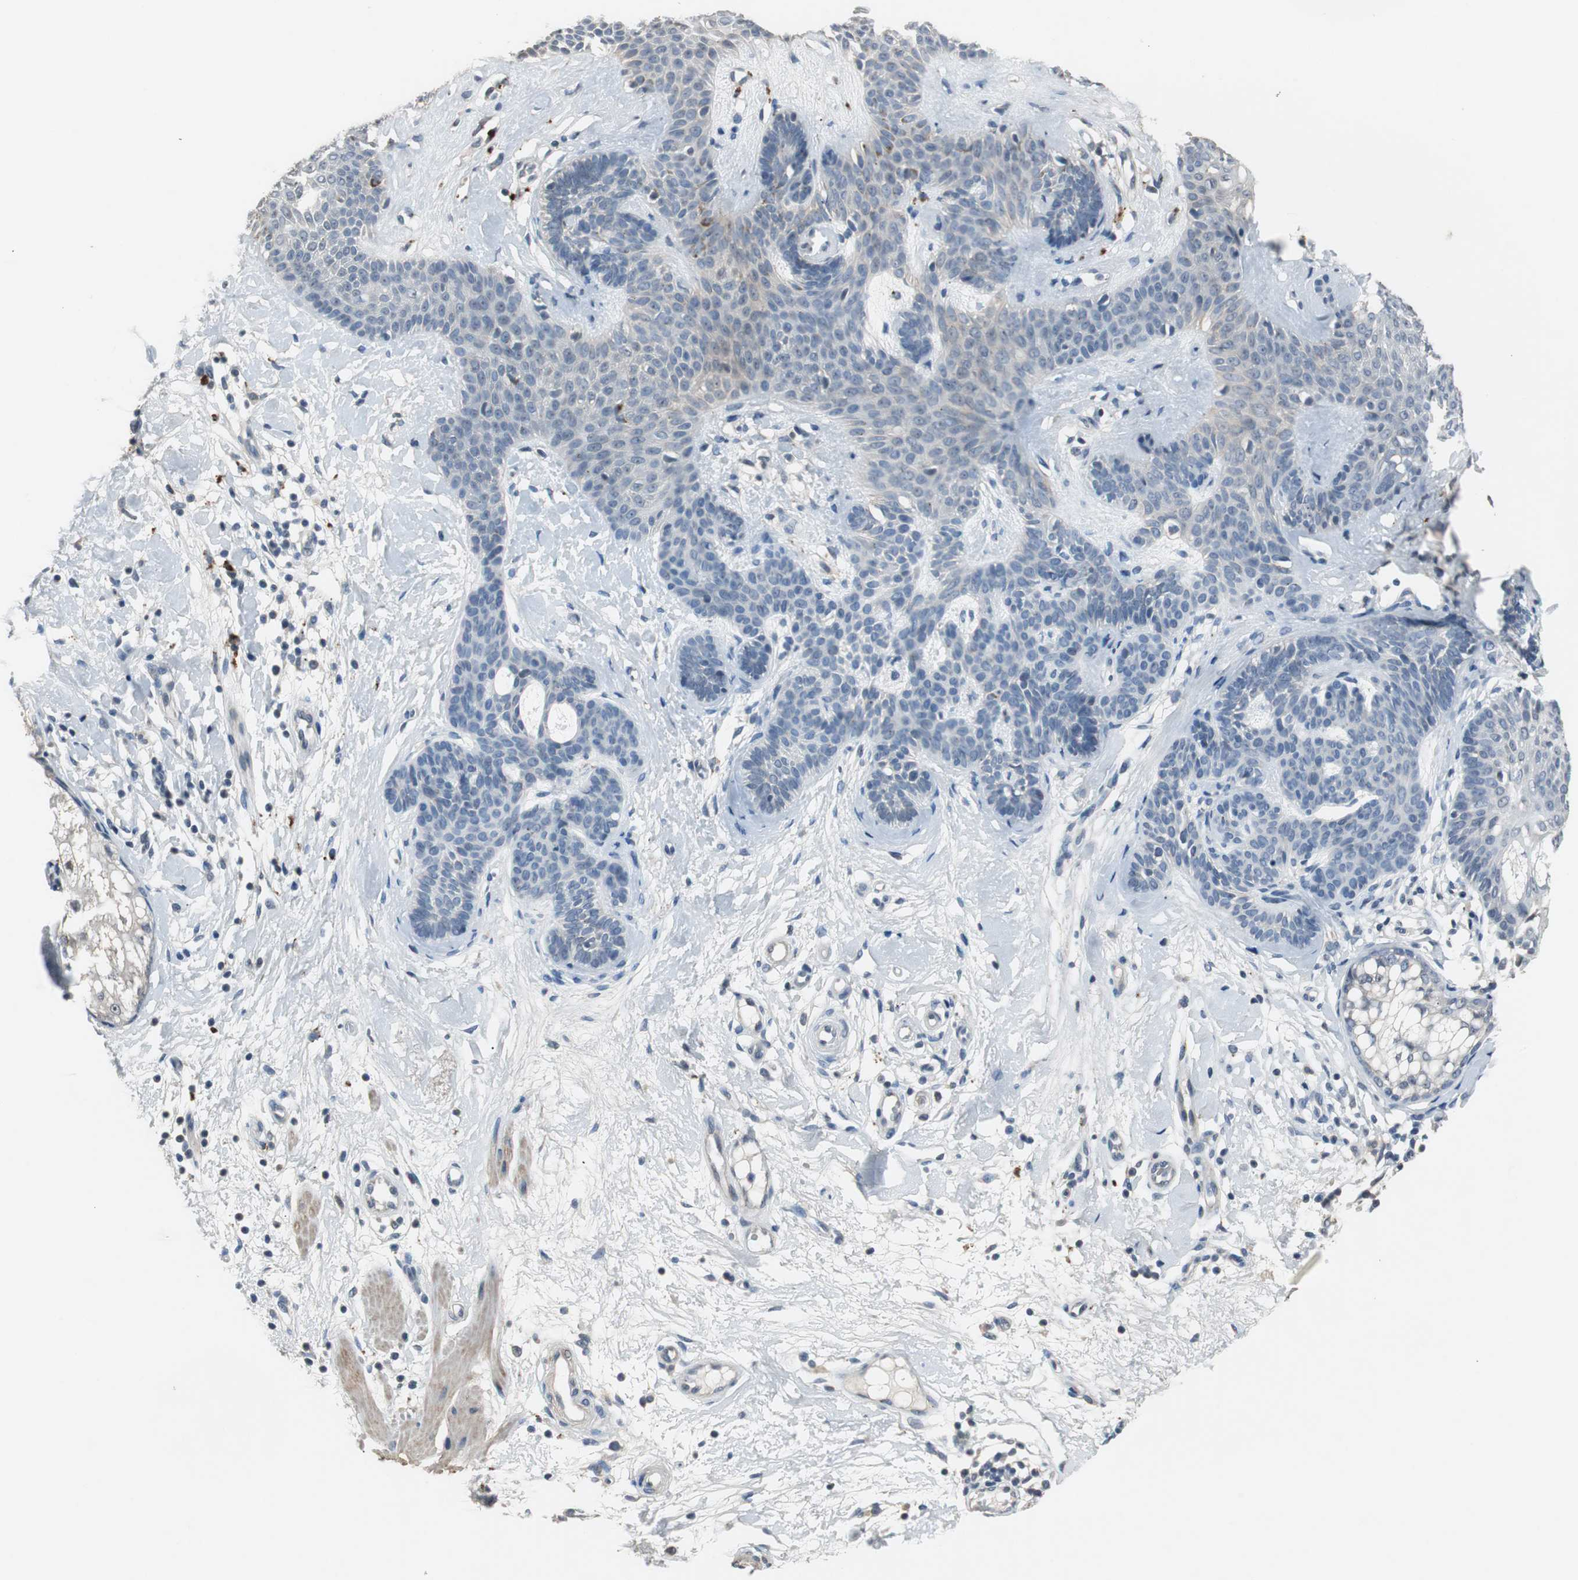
{"staining": {"intensity": "weak", "quantity": "<25%", "location": "cytoplasmic/membranous"}, "tissue": "skin cancer", "cell_type": "Tumor cells", "image_type": "cancer", "snomed": [{"axis": "morphology", "description": "Developmental malformation"}, {"axis": "morphology", "description": "Basal cell carcinoma"}, {"axis": "topography", "description": "Skin"}], "caption": "High magnification brightfield microscopy of skin basal cell carcinoma stained with DAB (3,3'-diaminobenzidine) (brown) and counterstained with hematoxylin (blue): tumor cells show no significant staining.", "gene": "PCYT1B", "patient": {"sex": "female", "age": 62}}